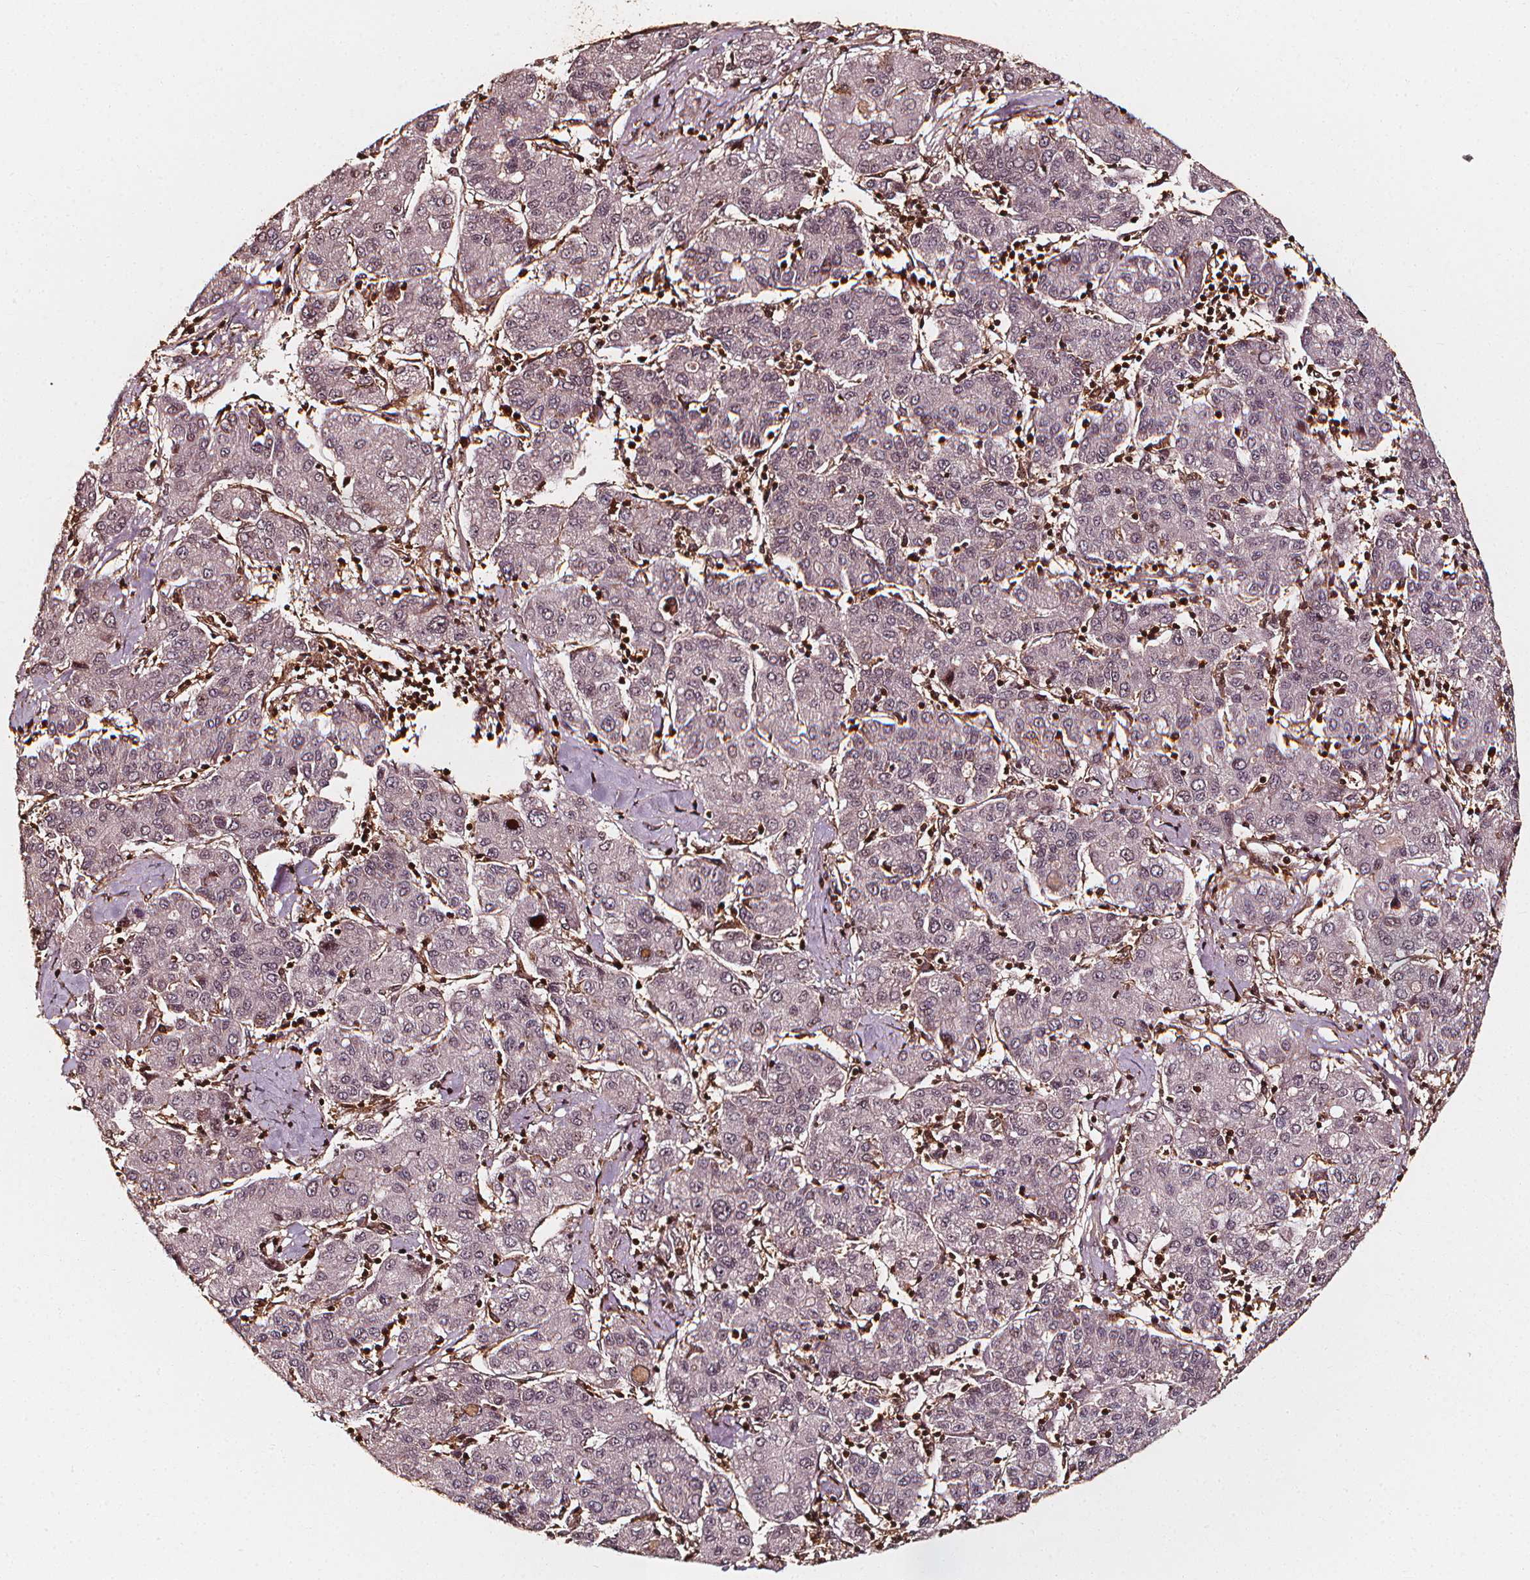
{"staining": {"intensity": "negative", "quantity": "none", "location": "none"}, "tissue": "liver cancer", "cell_type": "Tumor cells", "image_type": "cancer", "snomed": [{"axis": "morphology", "description": "Carcinoma, Hepatocellular, NOS"}, {"axis": "topography", "description": "Liver"}], "caption": "A photomicrograph of human liver cancer (hepatocellular carcinoma) is negative for staining in tumor cells.", "gene": "EXOSC9", "patient": {"sex": "male", "age": 65}}